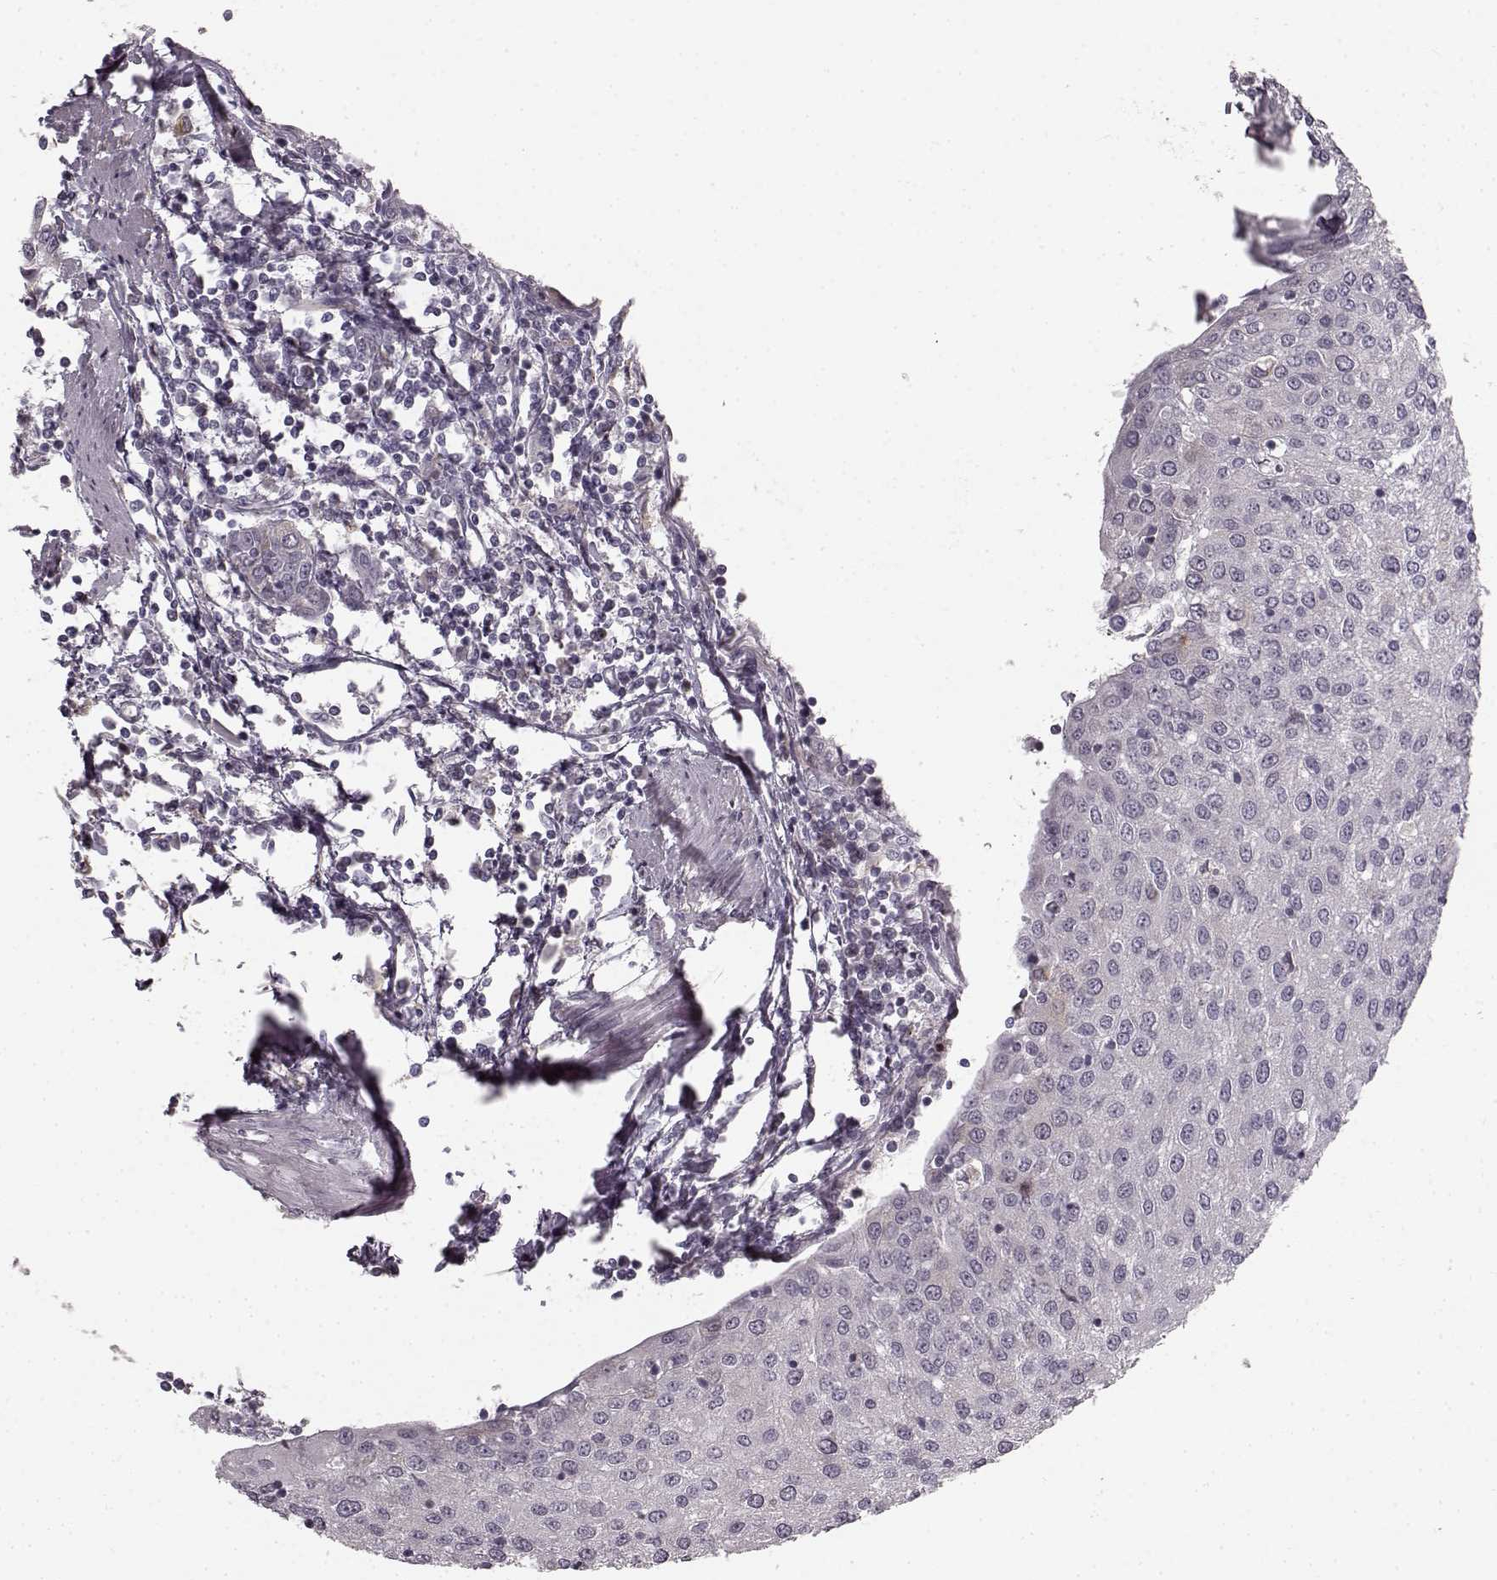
{"staining": {"intensity": "negative", "quantity": "none", "location": "none"}, "tissue": "urothelial cancer", "cell_type": "Tumor cells", "image_type": "cancer", "snomed": [{"axis": "morphology", "description": "Urothelial carcinoma, High grade"}, {"axis": "topography", "description": "Urinary bladder"}], "caption": "Urothelial cancer was stained to show a protein in brown. There is no significant positivity in tumor cells. (Immunohistochemistry (ihc), brightfield microscopy, high magnification).", "gene": "HMMR", "patient": {"sex": "female", "age": 85}}